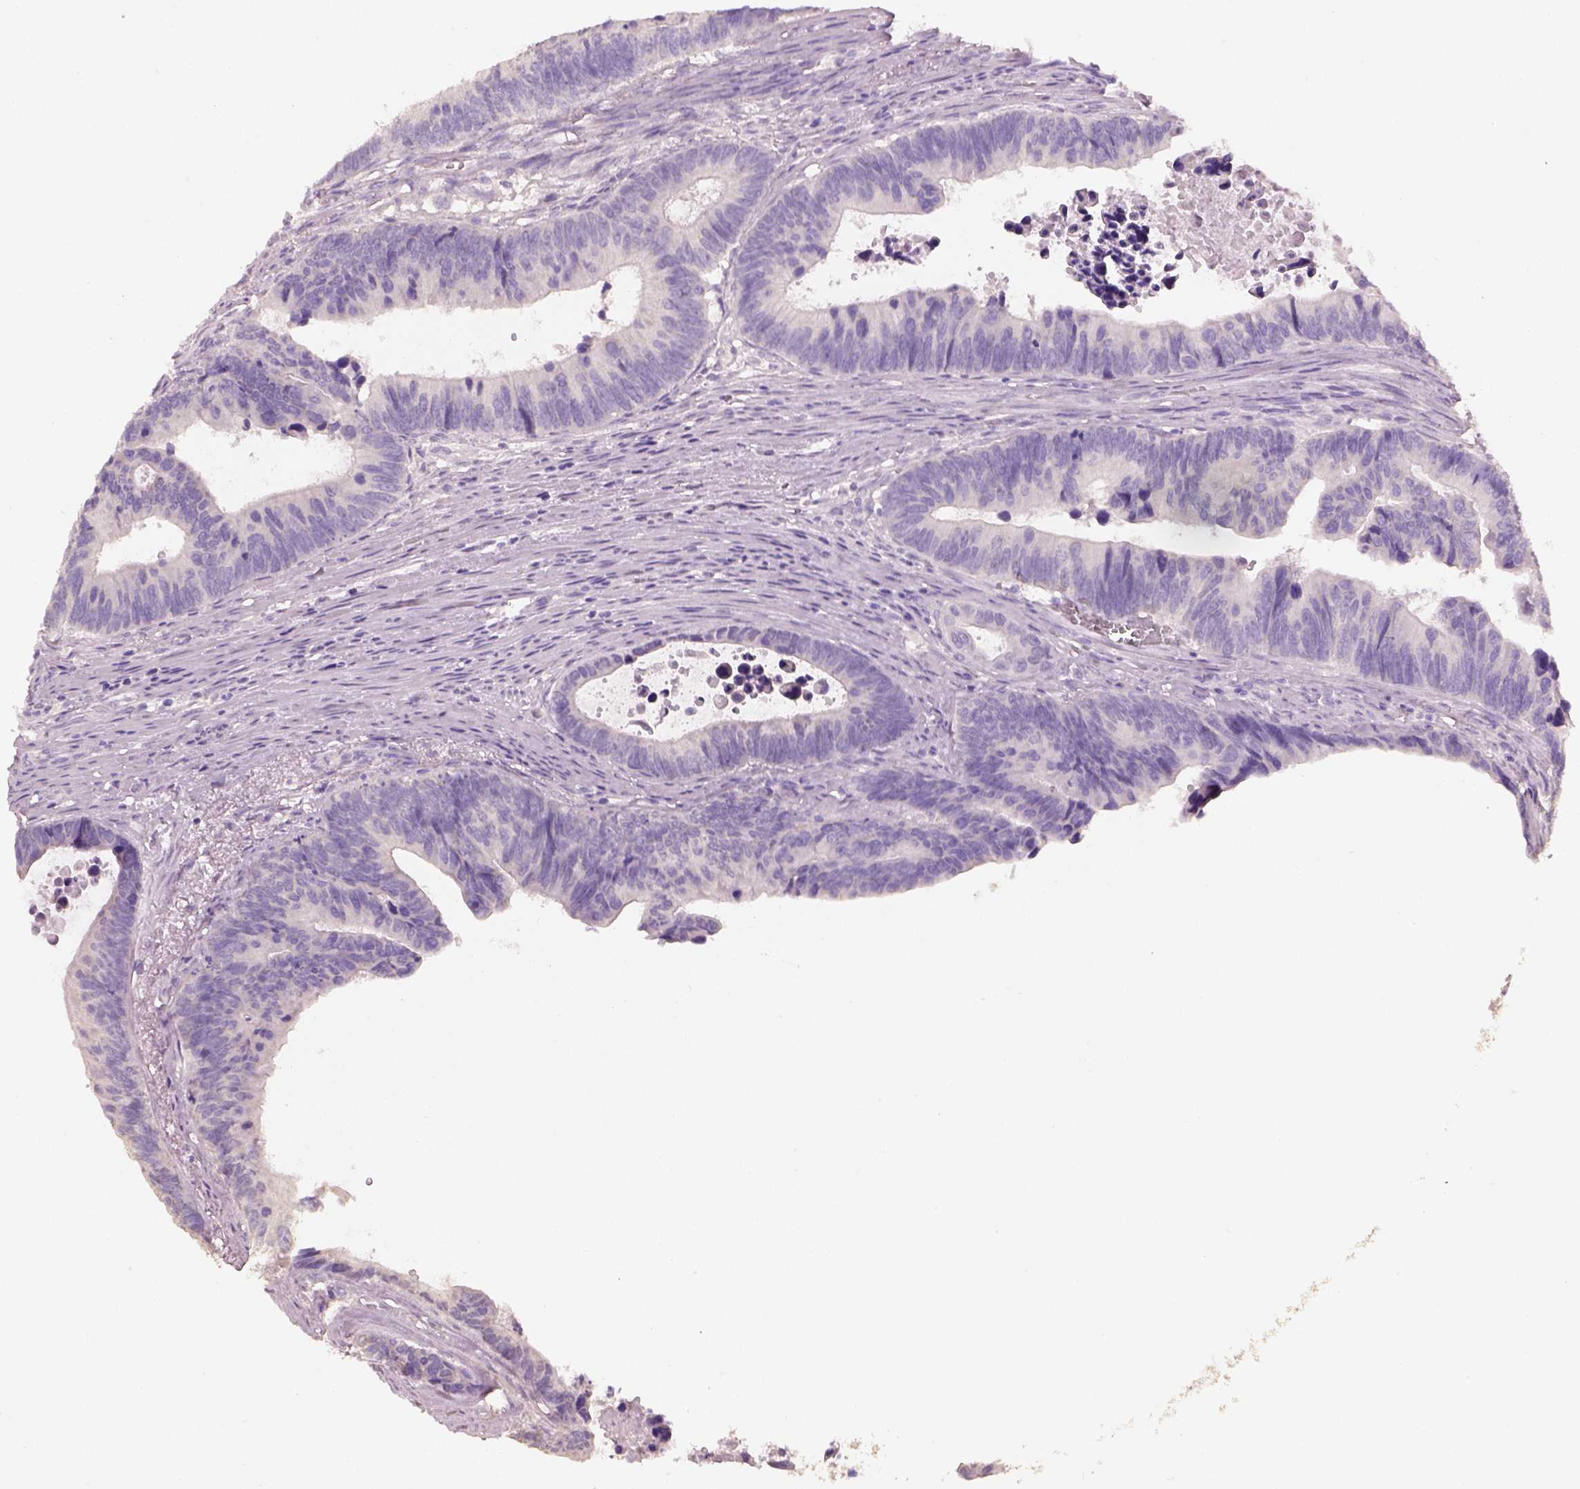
{"staining": {"intensity": "negative", "quantity": "none", "location": "none"}, "tissue": "colorectal cancer", "cell_type": "Tumor cells", "image_type": "cancer", "snomed": [{"axis": "morphology", "description": "Adenocarcinoma, NOS"}, {"axis": "topography", "description": "Colon"}], "caption": "Immunohistochemistry micrograph of neoplastic tissue: human colorectal cancer stained with DAB displays no significant protein expression in tumor cells.", "gene": "KCNIP3", "patient": {"sex": "female", "age": 87}}